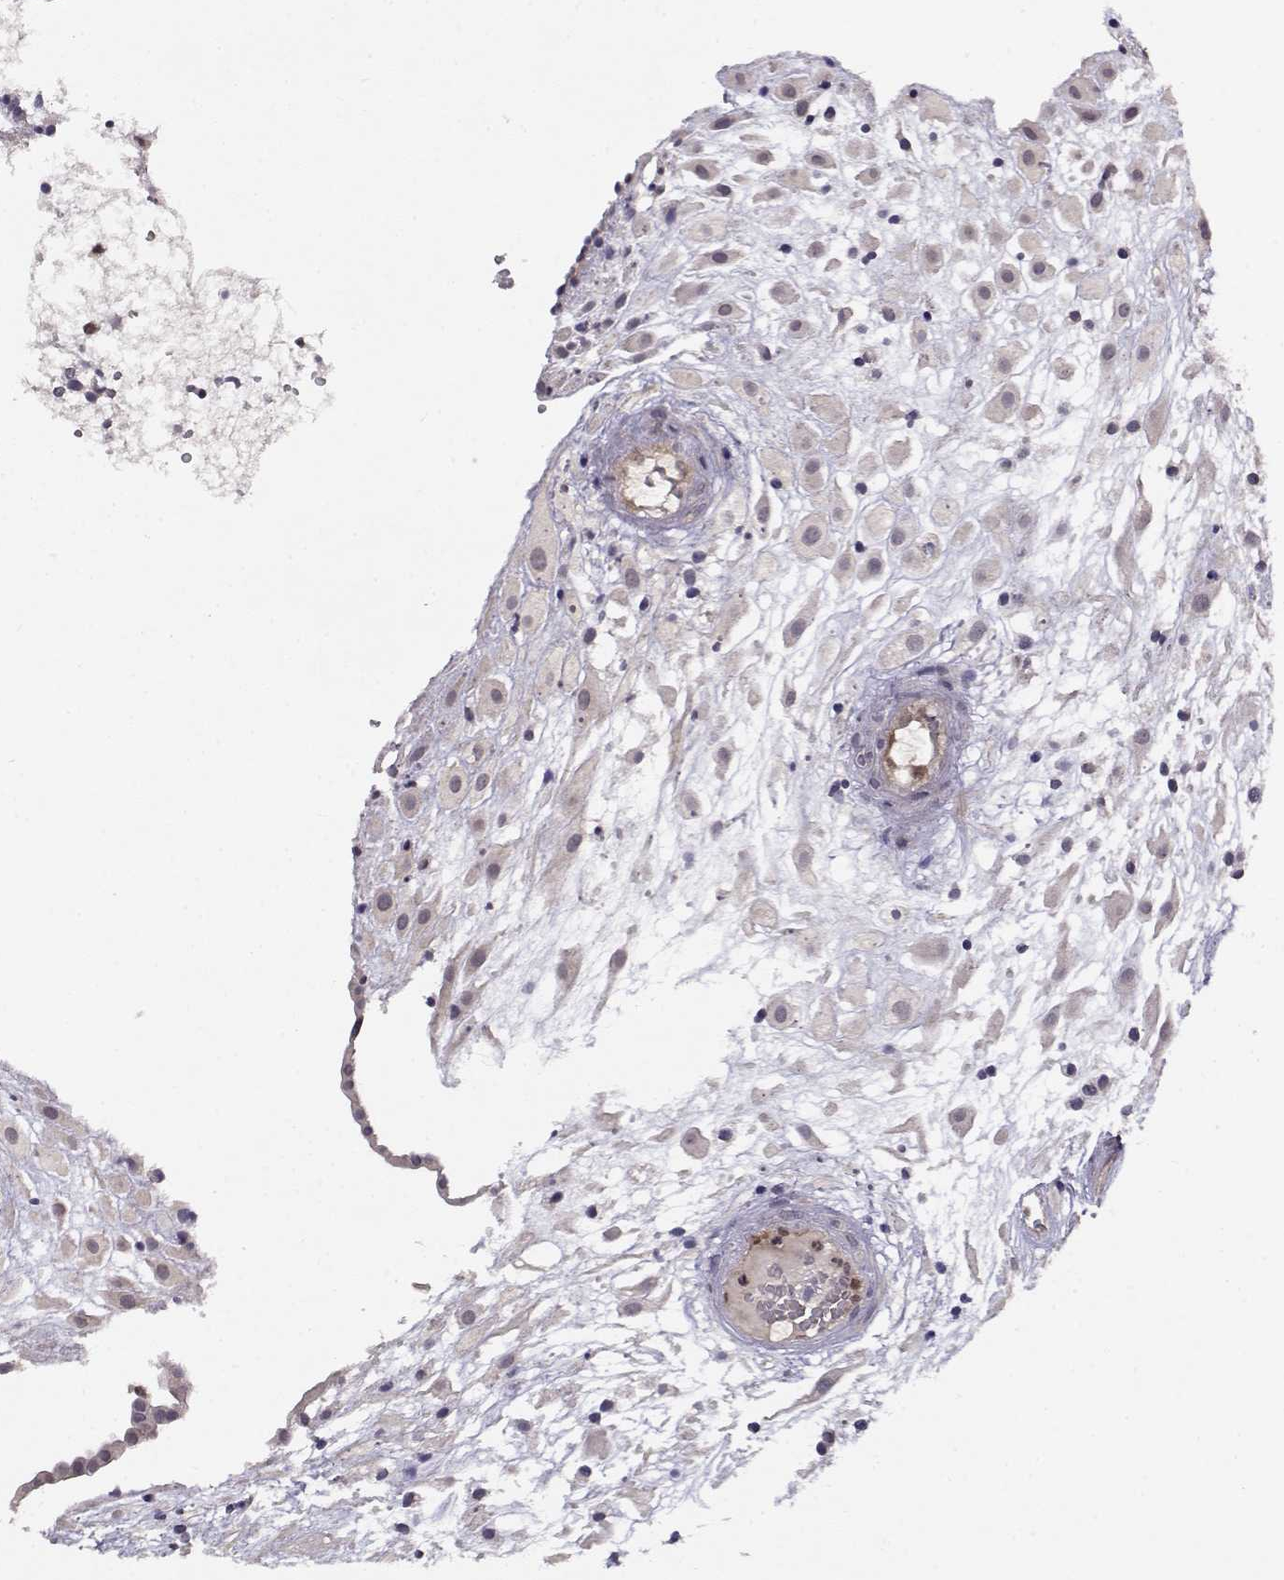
{"staining": {"intensity": "negative", "quantity": "none", "location": "none"}, "tissue": "placenta", "cell_type": "Decidual cells", "image_type": "normal", "snomed": [{"axis": "morphology", "description": "Normal tissue, NOS"}, {"axis": "topography", "description": "Placenta"}], "caption": "The micrograph shows no staining of decidual cells in unremarkable placenta. (Brightfield microscopy of DAB (3,3'-diaminobenzidine) immunohistochemistry (IHC) at high magnification).", "gene": "BMX", "patient": {"sex": "female", "age": 24}}